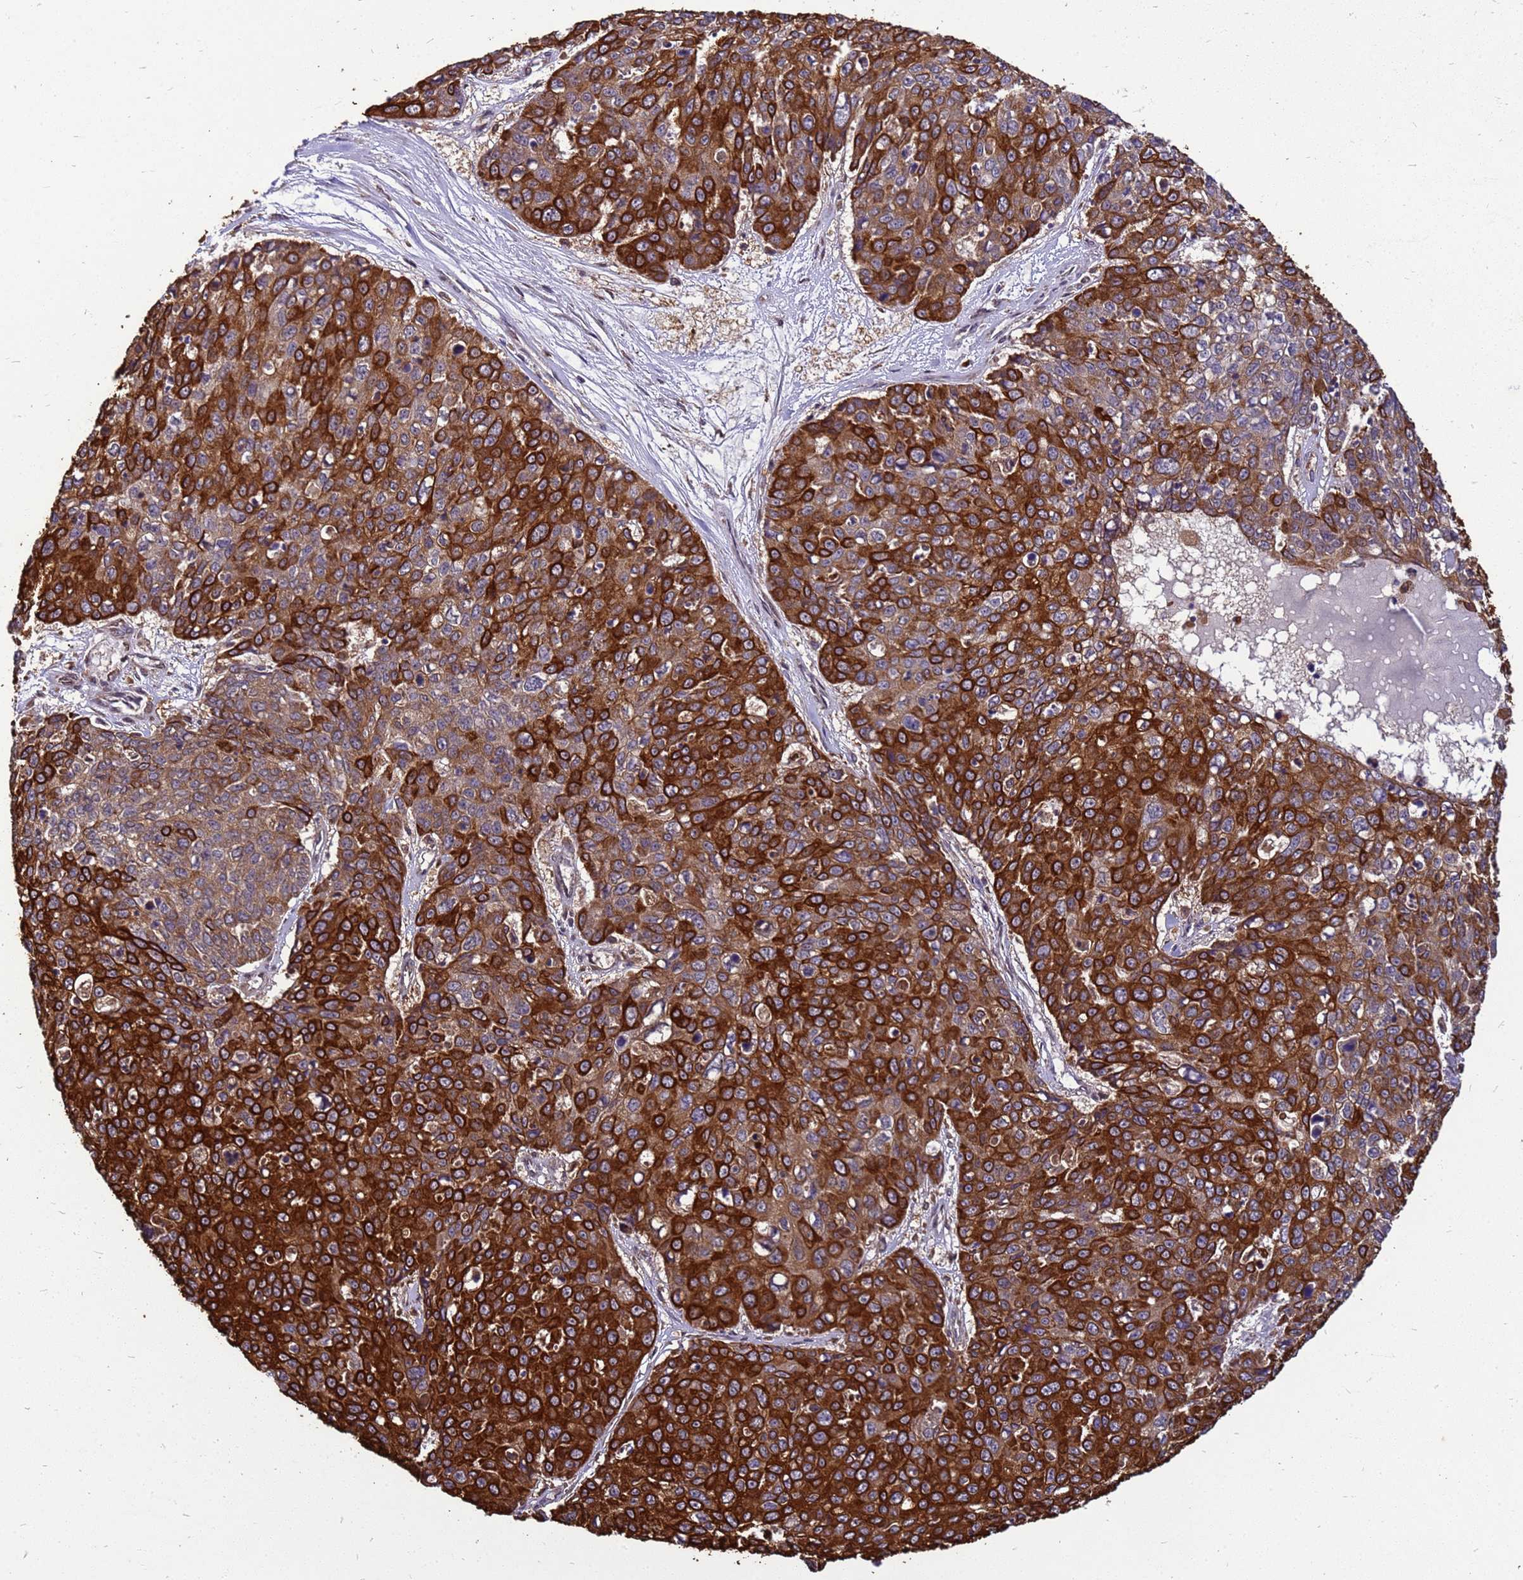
{"staining": {"intensity": "strong", "quantity": ">75%", "location": "cytoplasmic/membranous"}, "tissue": "skin cancer", "cell_type": "Tumor cells", "image_type": "cancer", "snomed": [{"axis": "morphology", "description": "Squamous cell carcinoma, NOS"}, {"axis": "topography", "description": "Skin"}], "caption": "Protein expression analysis of skin cancer exhibits strong cytoplasmic/membranous staining in about >75% of tumor cells.", "gene": "ZNF618", "patient": {"sex": "male", "age": 71}}